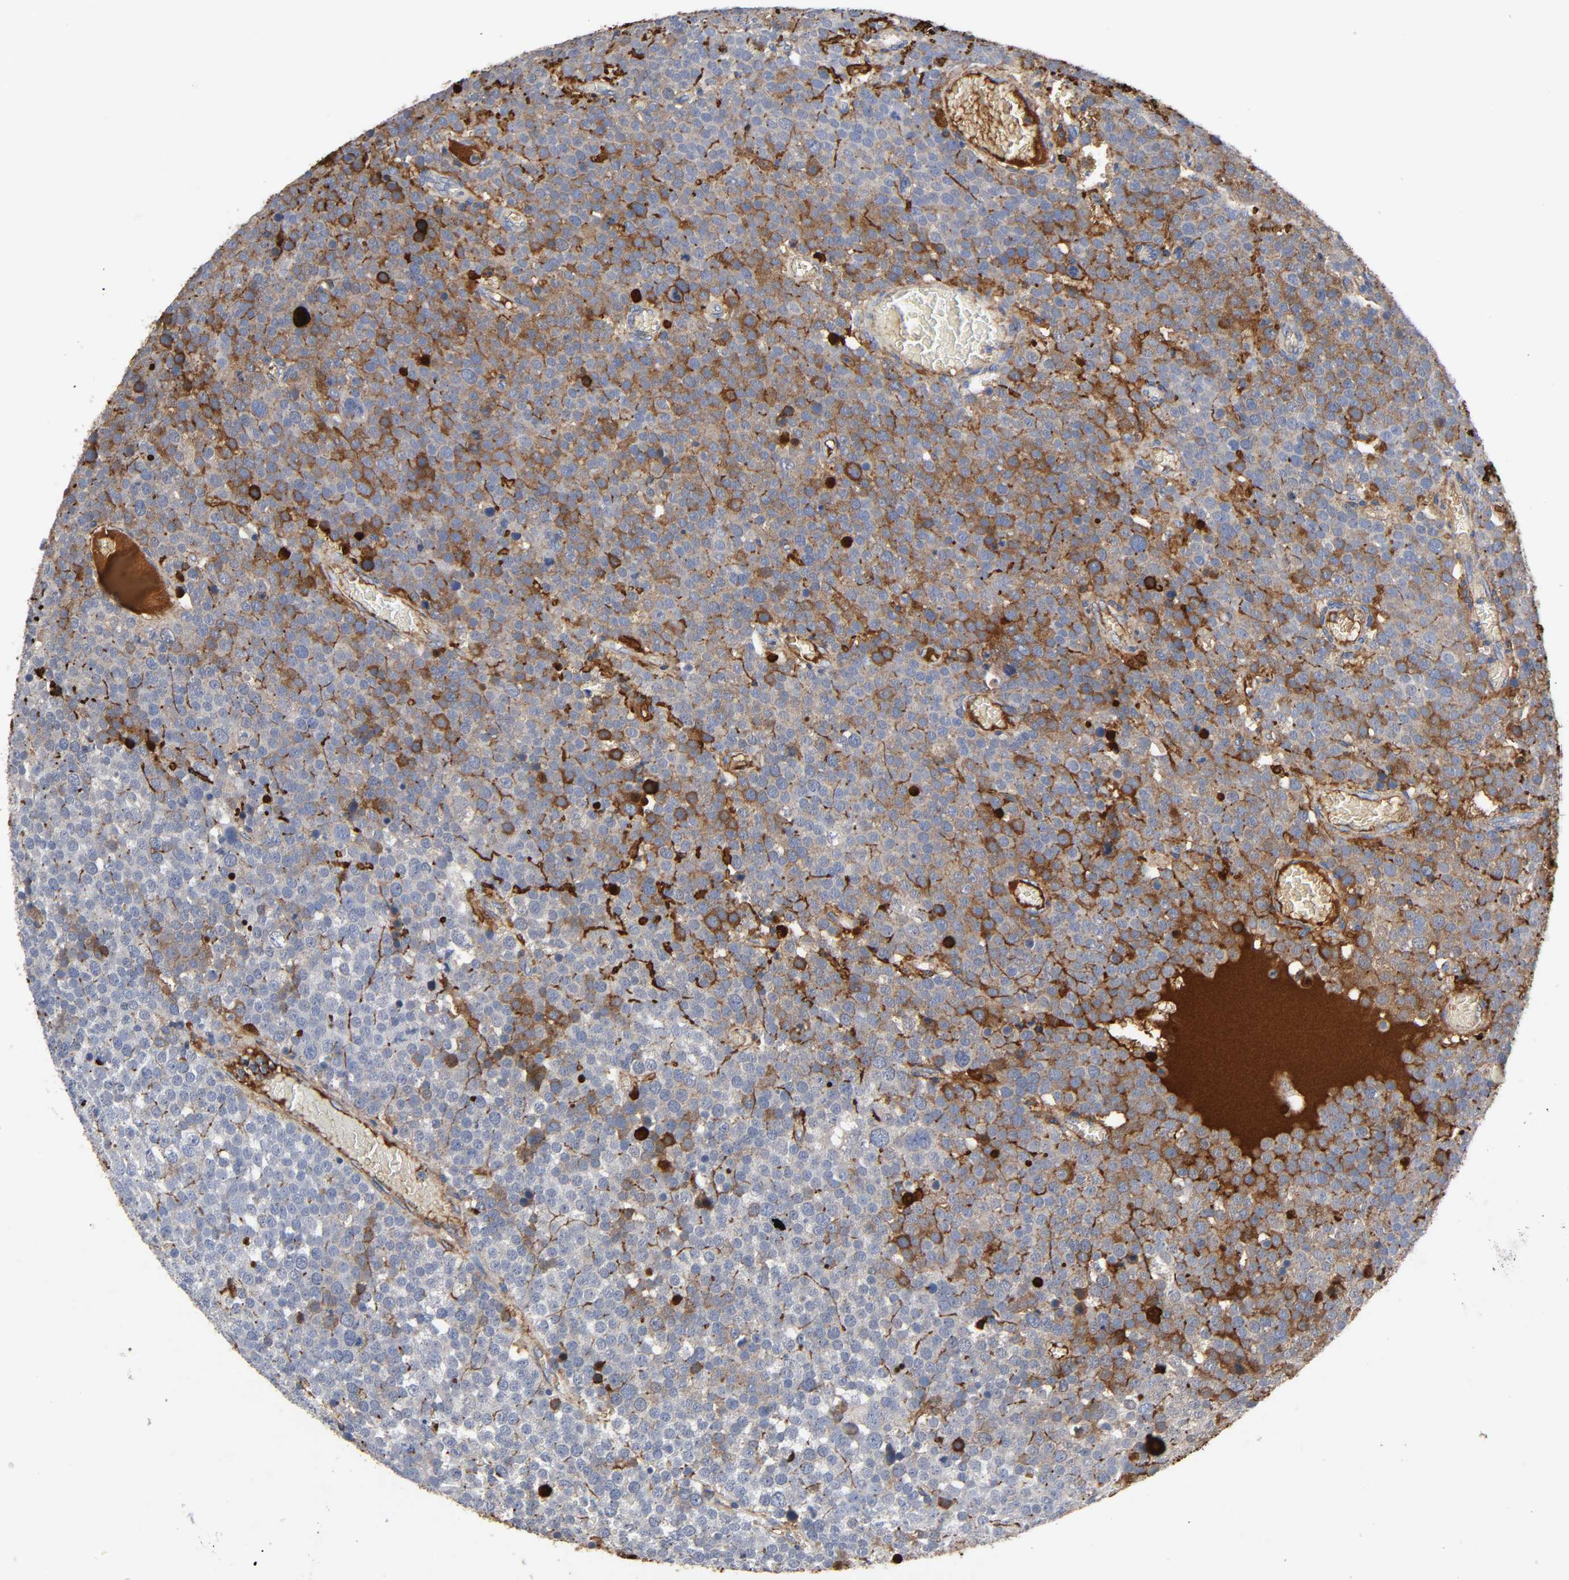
{"staining": {"intensity": "strong", "quantity": "<25%", "location": "cytoplasmic/membranous"}, "tissue": "testis cancer", "cell_type": "Tumor cells", "image_type": "cancer", "snomed": [{"axis": "morphology", "description": "Seminoma, NOS"}, {"axis": "topography", "description": "Testis"}], "caption": "Immunohistochemical staining of human seminoma (testis) reveals medium levels of strong cytoplasmic/membranous protein positivity in about <25% of tumor cells. (brown staining indicates protein expression, while blue staining denotes nuclei).", "gene": "FBLN1", "patient": {"sex": "male", "age": 71}}